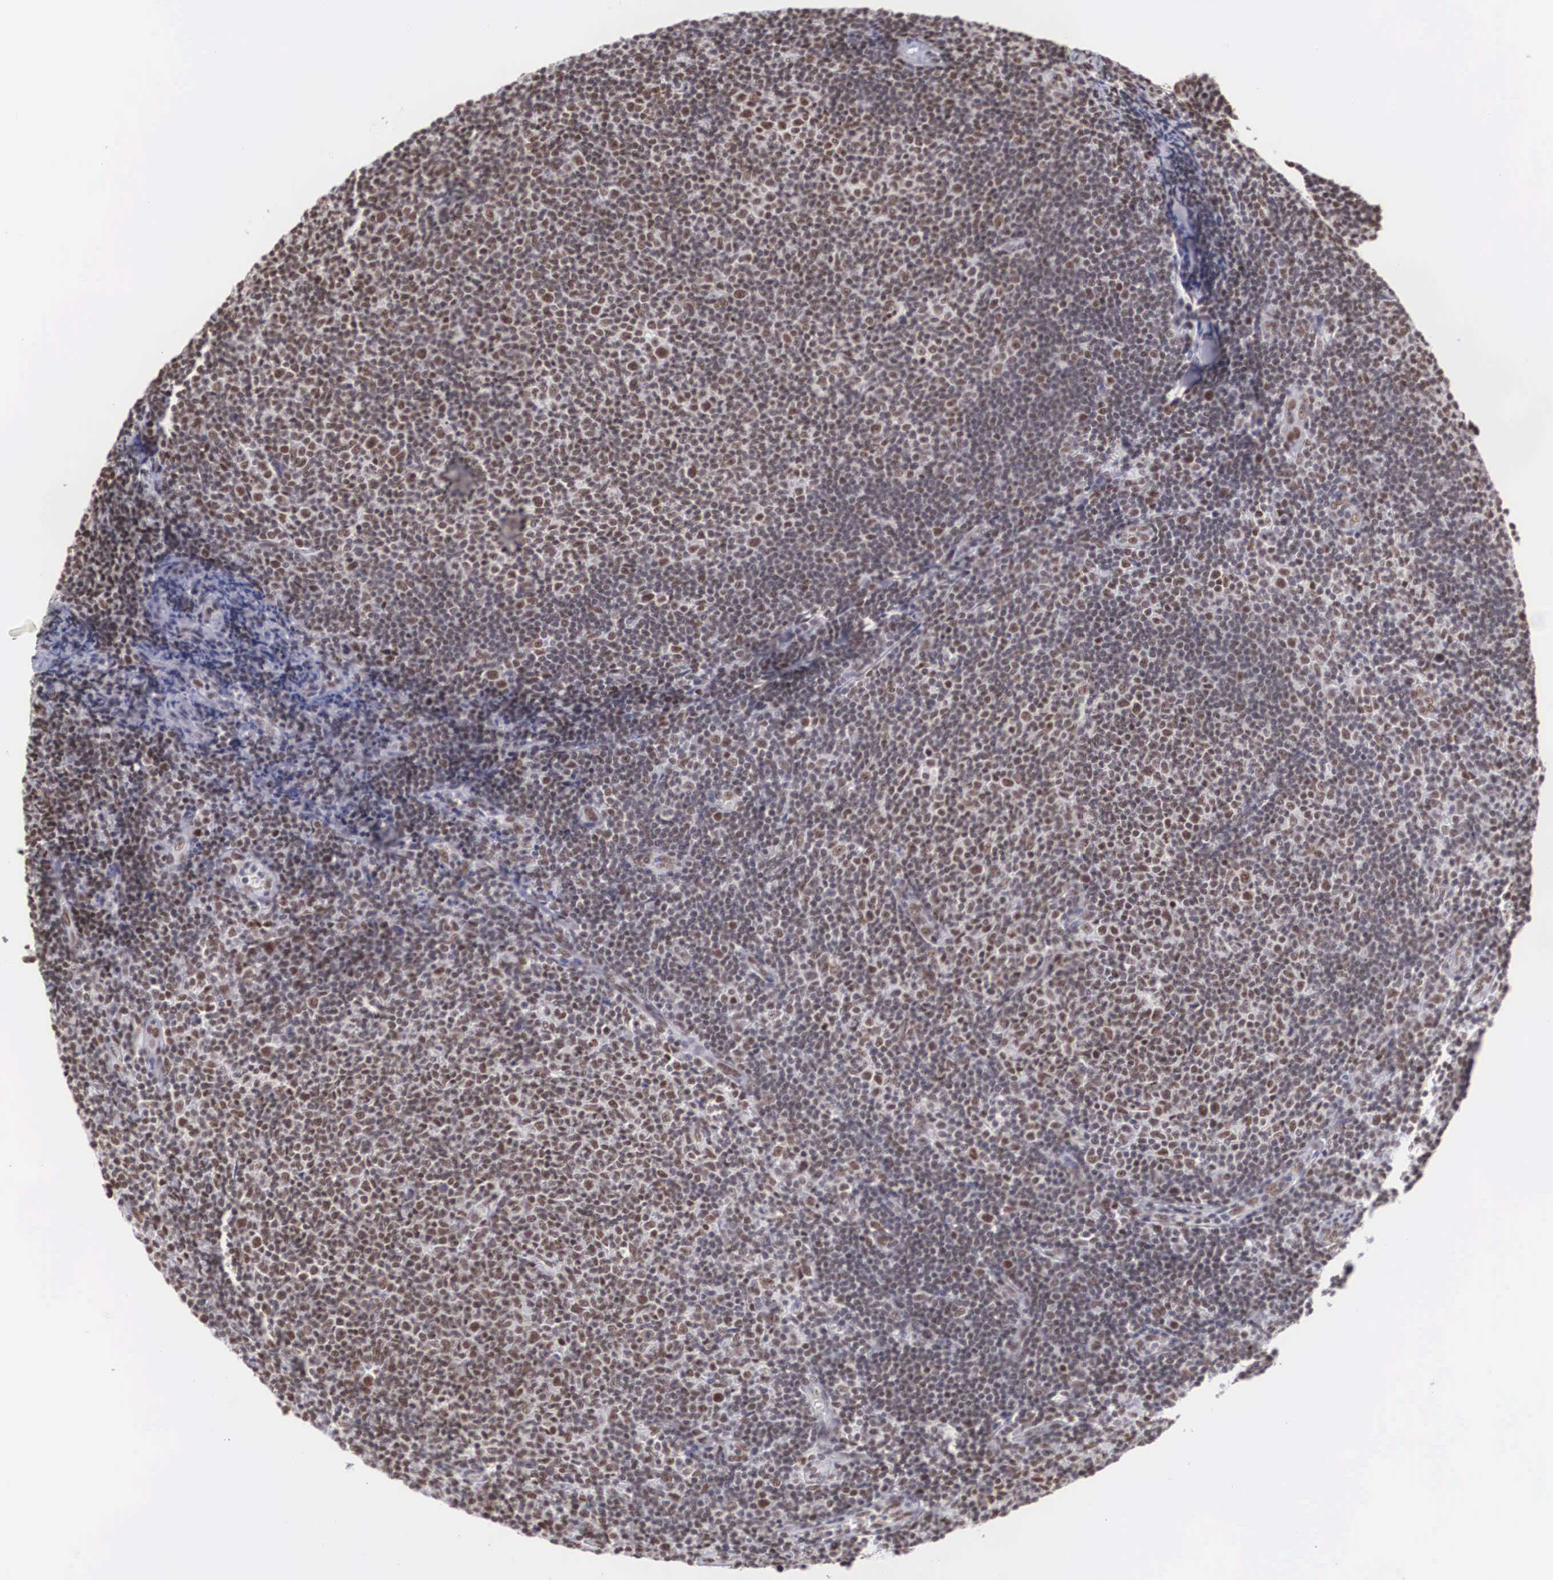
{"staining": {"intensity": "moderate", "quantity": ">75%", "location": "nuclear"}, "tissue": "lymphoma", "cell_type": "Tumor cells", "image_type": "cancer", "snomed": [{"axis": "morphology", "description": "Malignant lymphoma, non-Hodgkin's type, Low grade"}, {"axis": "topography", "description": "Lymph node"}], "caption": "Approximately >75% of tumor cells in lymphoma reveal moderate nuclear protein expression as visualized by brown immunohistochemical staining.", "gene": "CSTF2", "patient": {"sex": "male", "age": 49}}